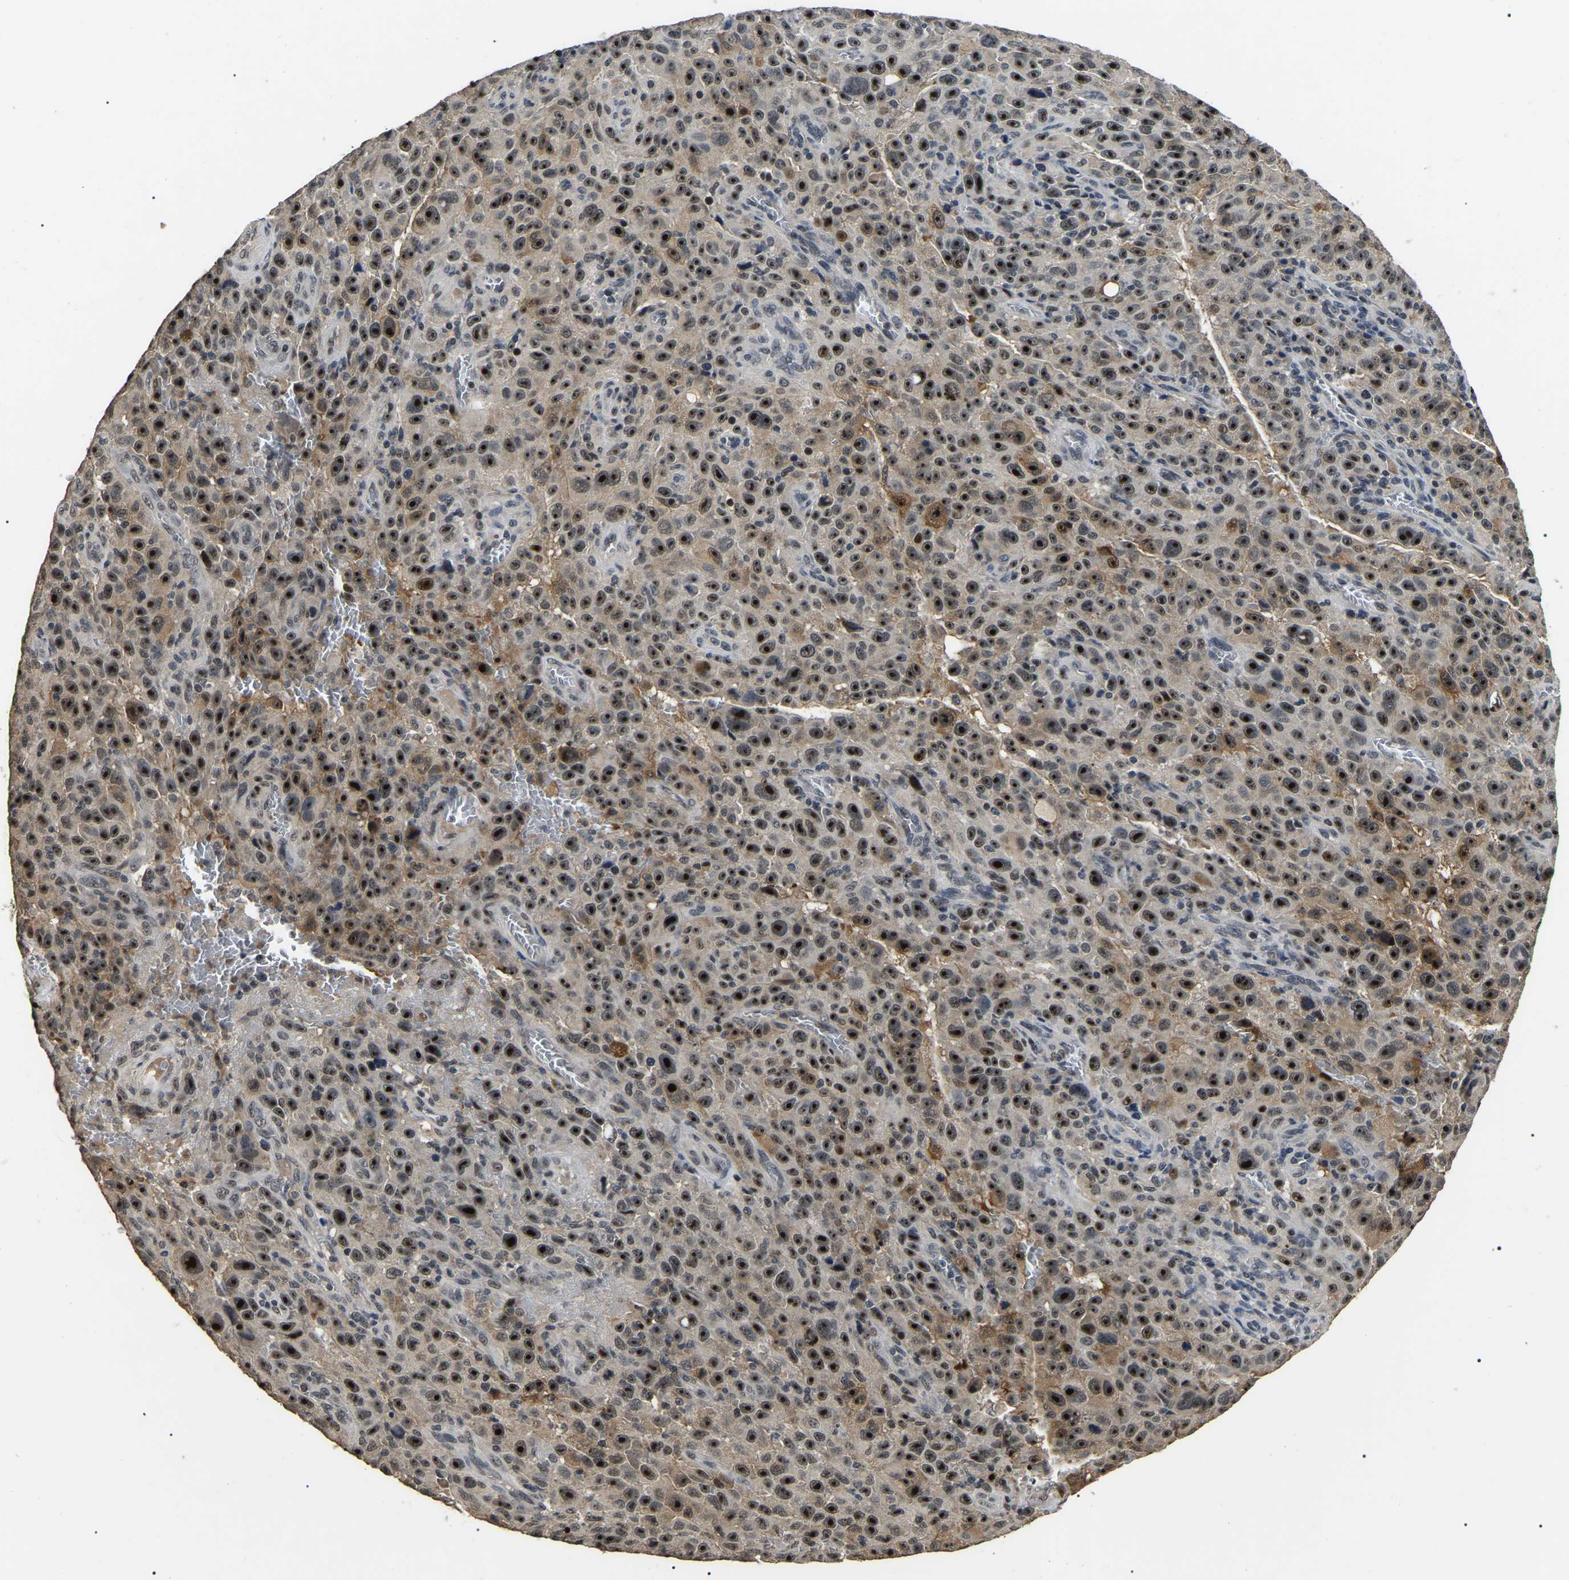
{"staining": {"intensity": "strong", "quantity": ">75%", "location": "nuclear"}, "tissue": "melanoma", "cell_type": "Tumor cells", "image_type": "cancer", "snomed": [{"axis": "morphology", "description": "Malignant melanoma, NOS"}, {"axis": "topography", "description": "Skin"}], "caption": "A high-resolution micrograph shows immunohistochemistry (IHC) staining of malignant melanoma, which reveals strong nuclear positivity in approximately >75% of tumor cells.", "gene": "PPM1E", "patient": {"sex": "female", "age": 82}}